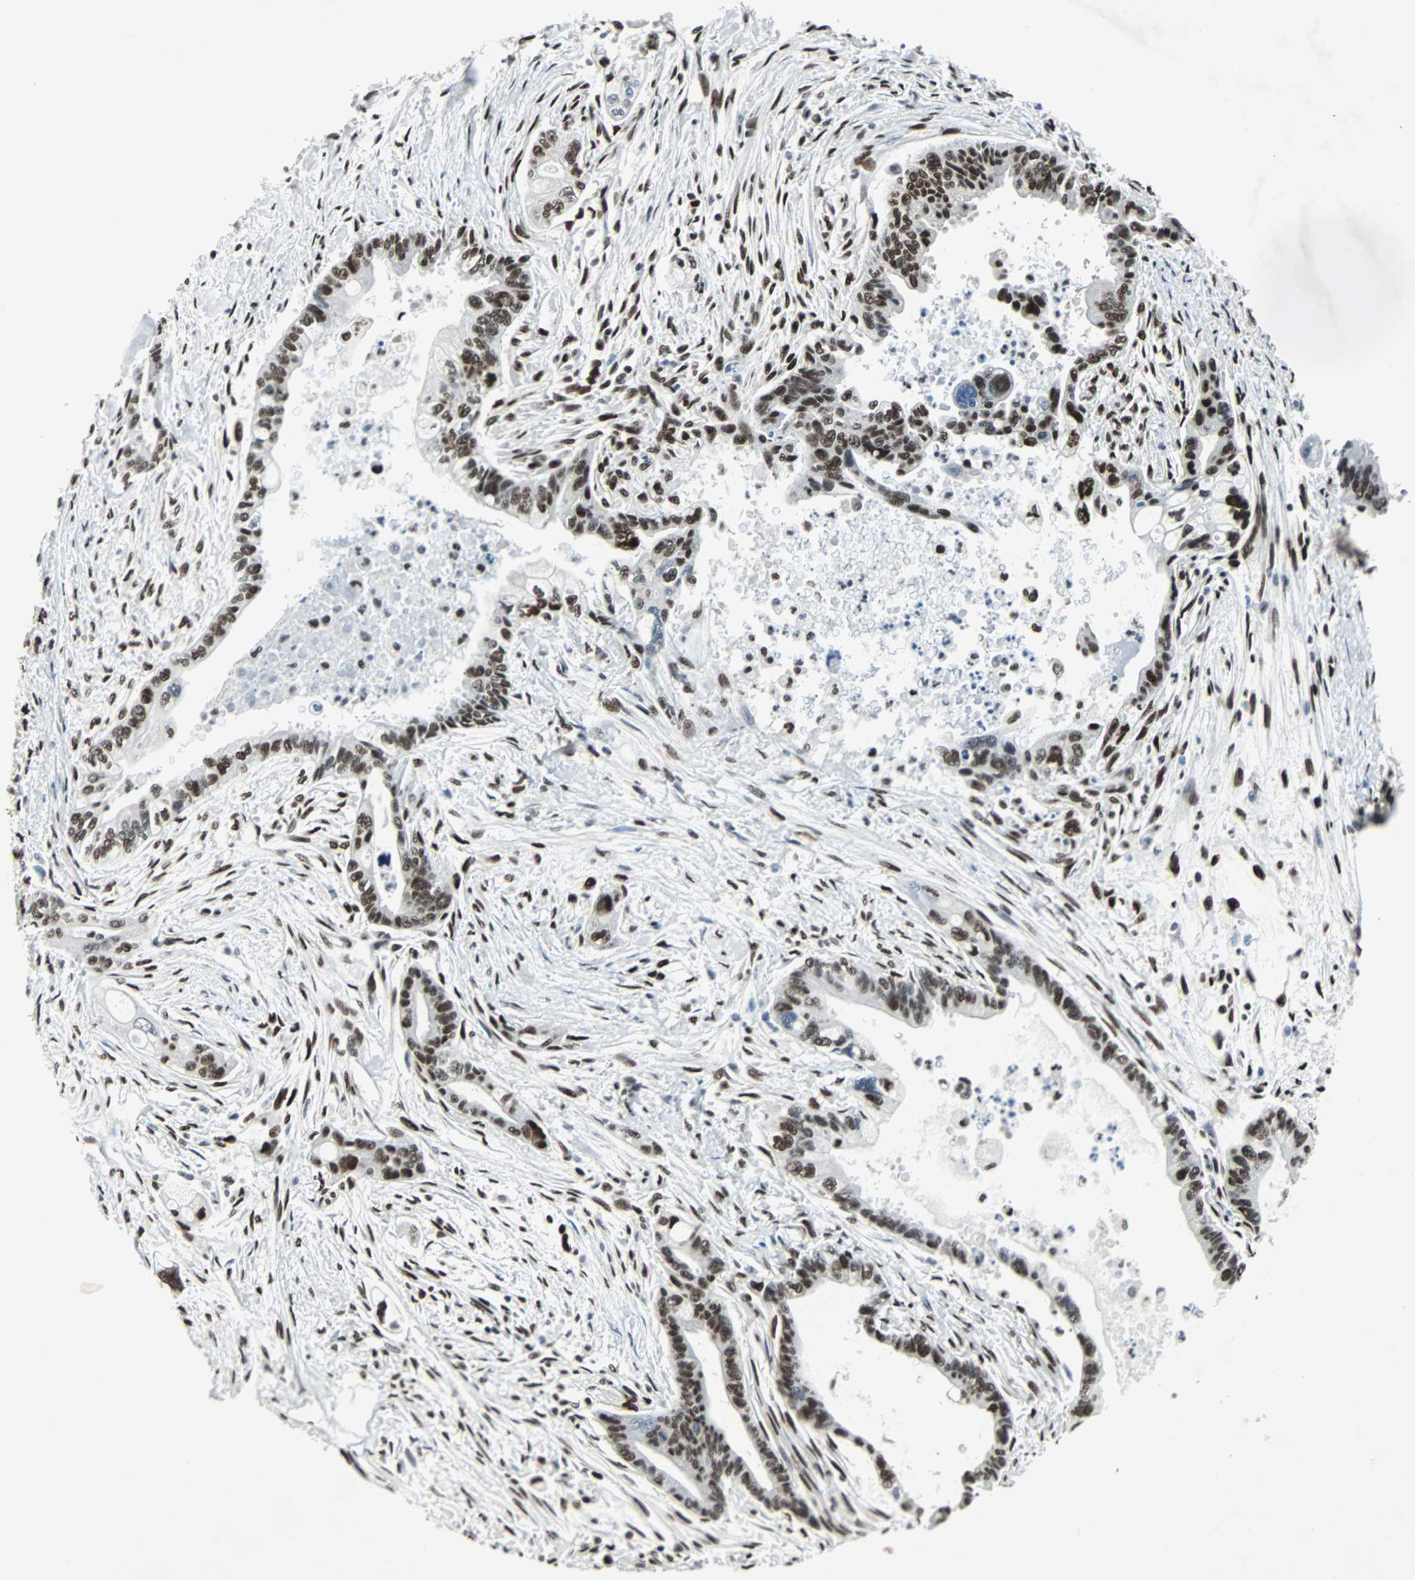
{"staining": {"intensity": "strong", "quantity": ">75%", "location": "nuclear"}, "tissue": "pancreatic cancer", "cell_type": "Tumor cells", "image_type": "cancer", "snomed": [{"axis": "morphology", "description": "Adenocarcinoma, NOS"}, {"axis": "topography", "description": "Pancreas"}], "caption": "Pancreatic cancer (adenocarcinoma) stained with immunohistochemistry displays strong nuclear expression in approximately >75% of tumor cells.", "gene": "MEF2D", "patient": {"sex": "male", "age": 70}}